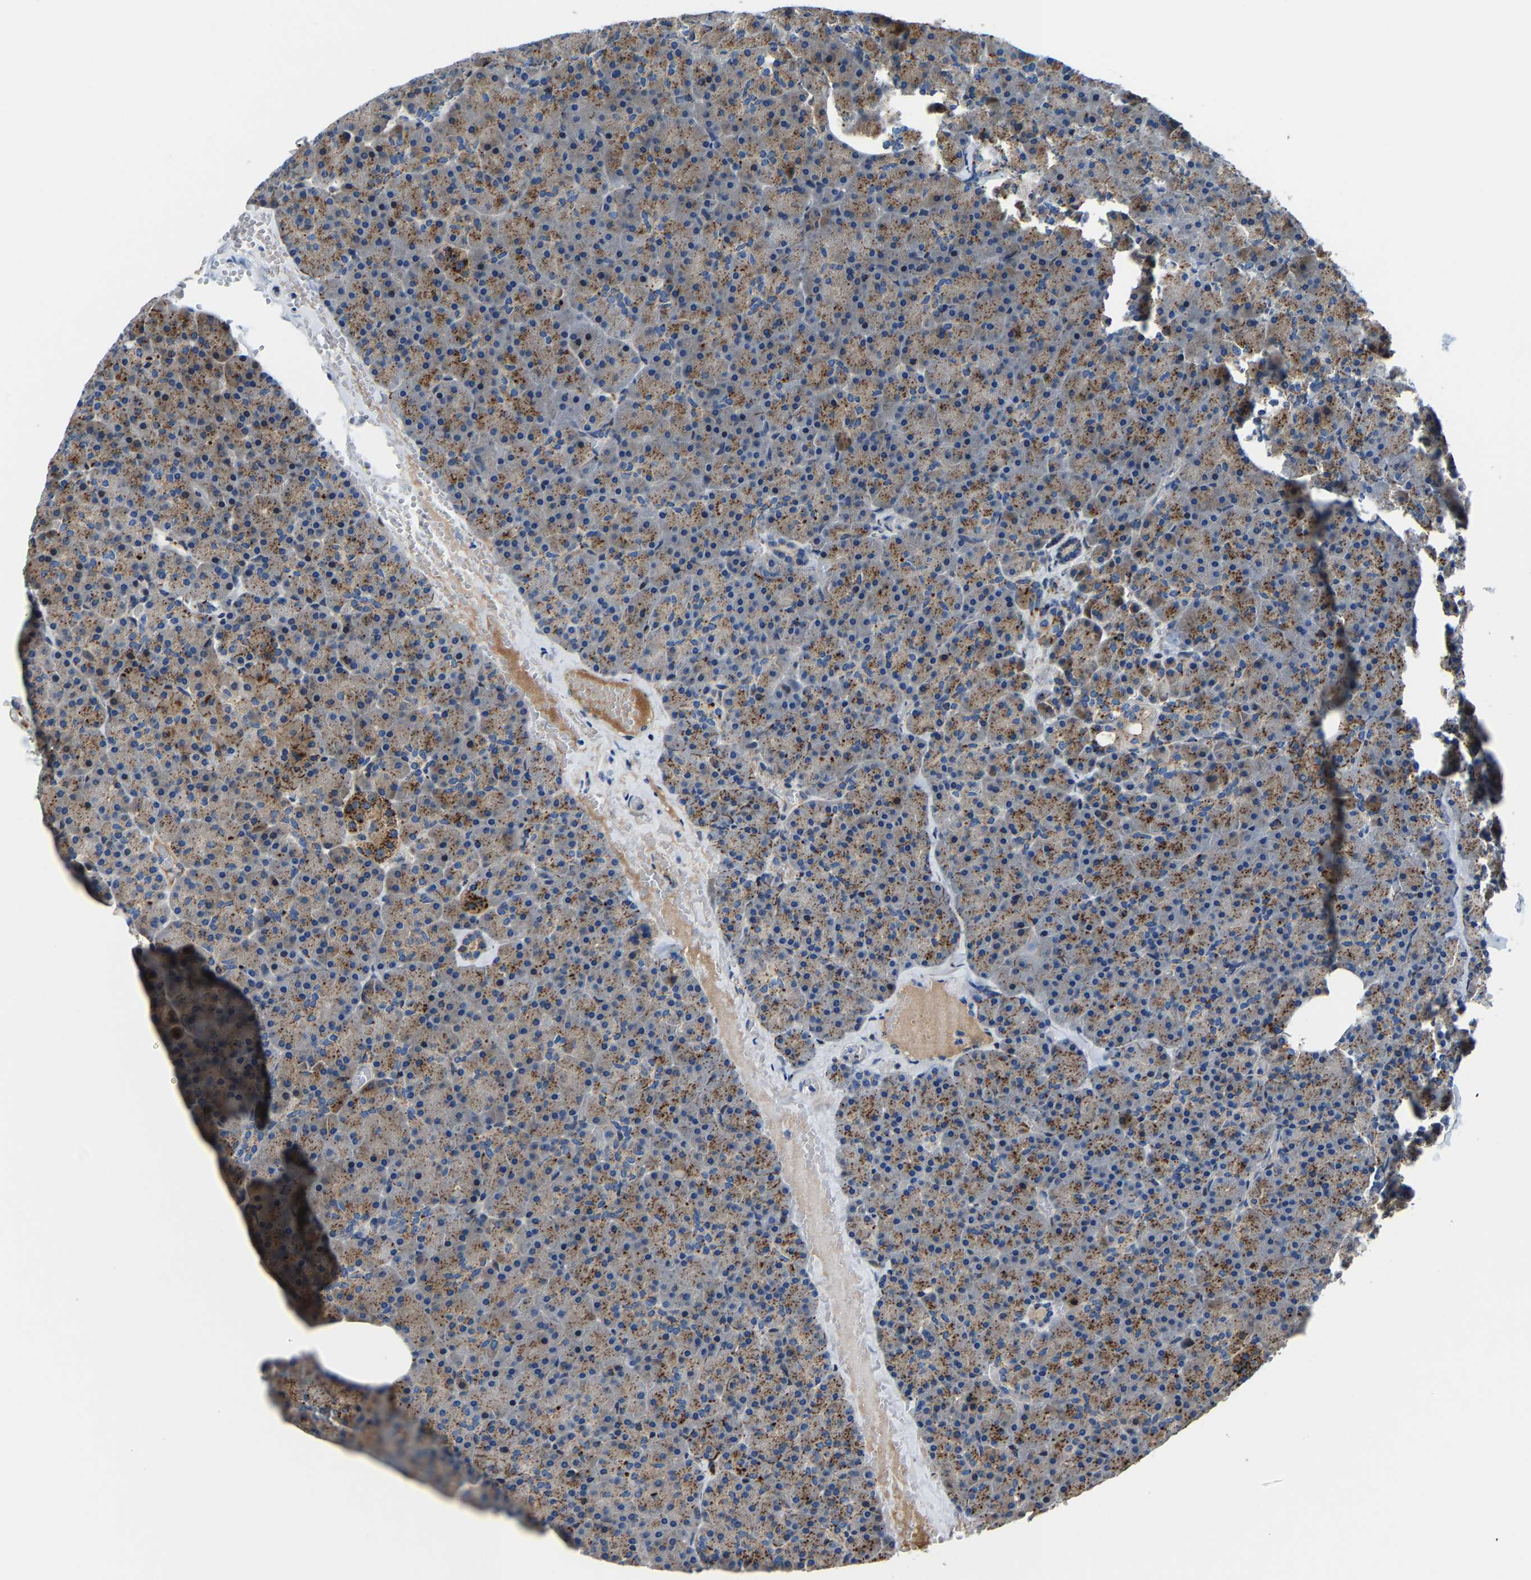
{"staining": {"intensity": "moderate", "quantity": "25%-75%", "location": "cytoplasmic/membranous"}, "tissue": "pancreas", "cell_type": "Exocrine glandular cells", "image_type": "normal", "snomed": [{"axis": "morphology", "description": "Normal tissue, NOS"}, {"axis": "morphology", "description": "Carcinoid, malignant, NOS"}, {"axis": "topography", "description": "Pancreas"}], "caption": "Immunohistochemical staining of benign human pancreas shows moderate cytoplasmic/membranous protein staining in approximately 25%-75% of exocrine glandular cells. Immunohistochemistry (ihc) stains the protein of interest in brown and the nuclei are stained blue.", "gene": "DPP7", "patient": {"sex": "female", "age": 35}}